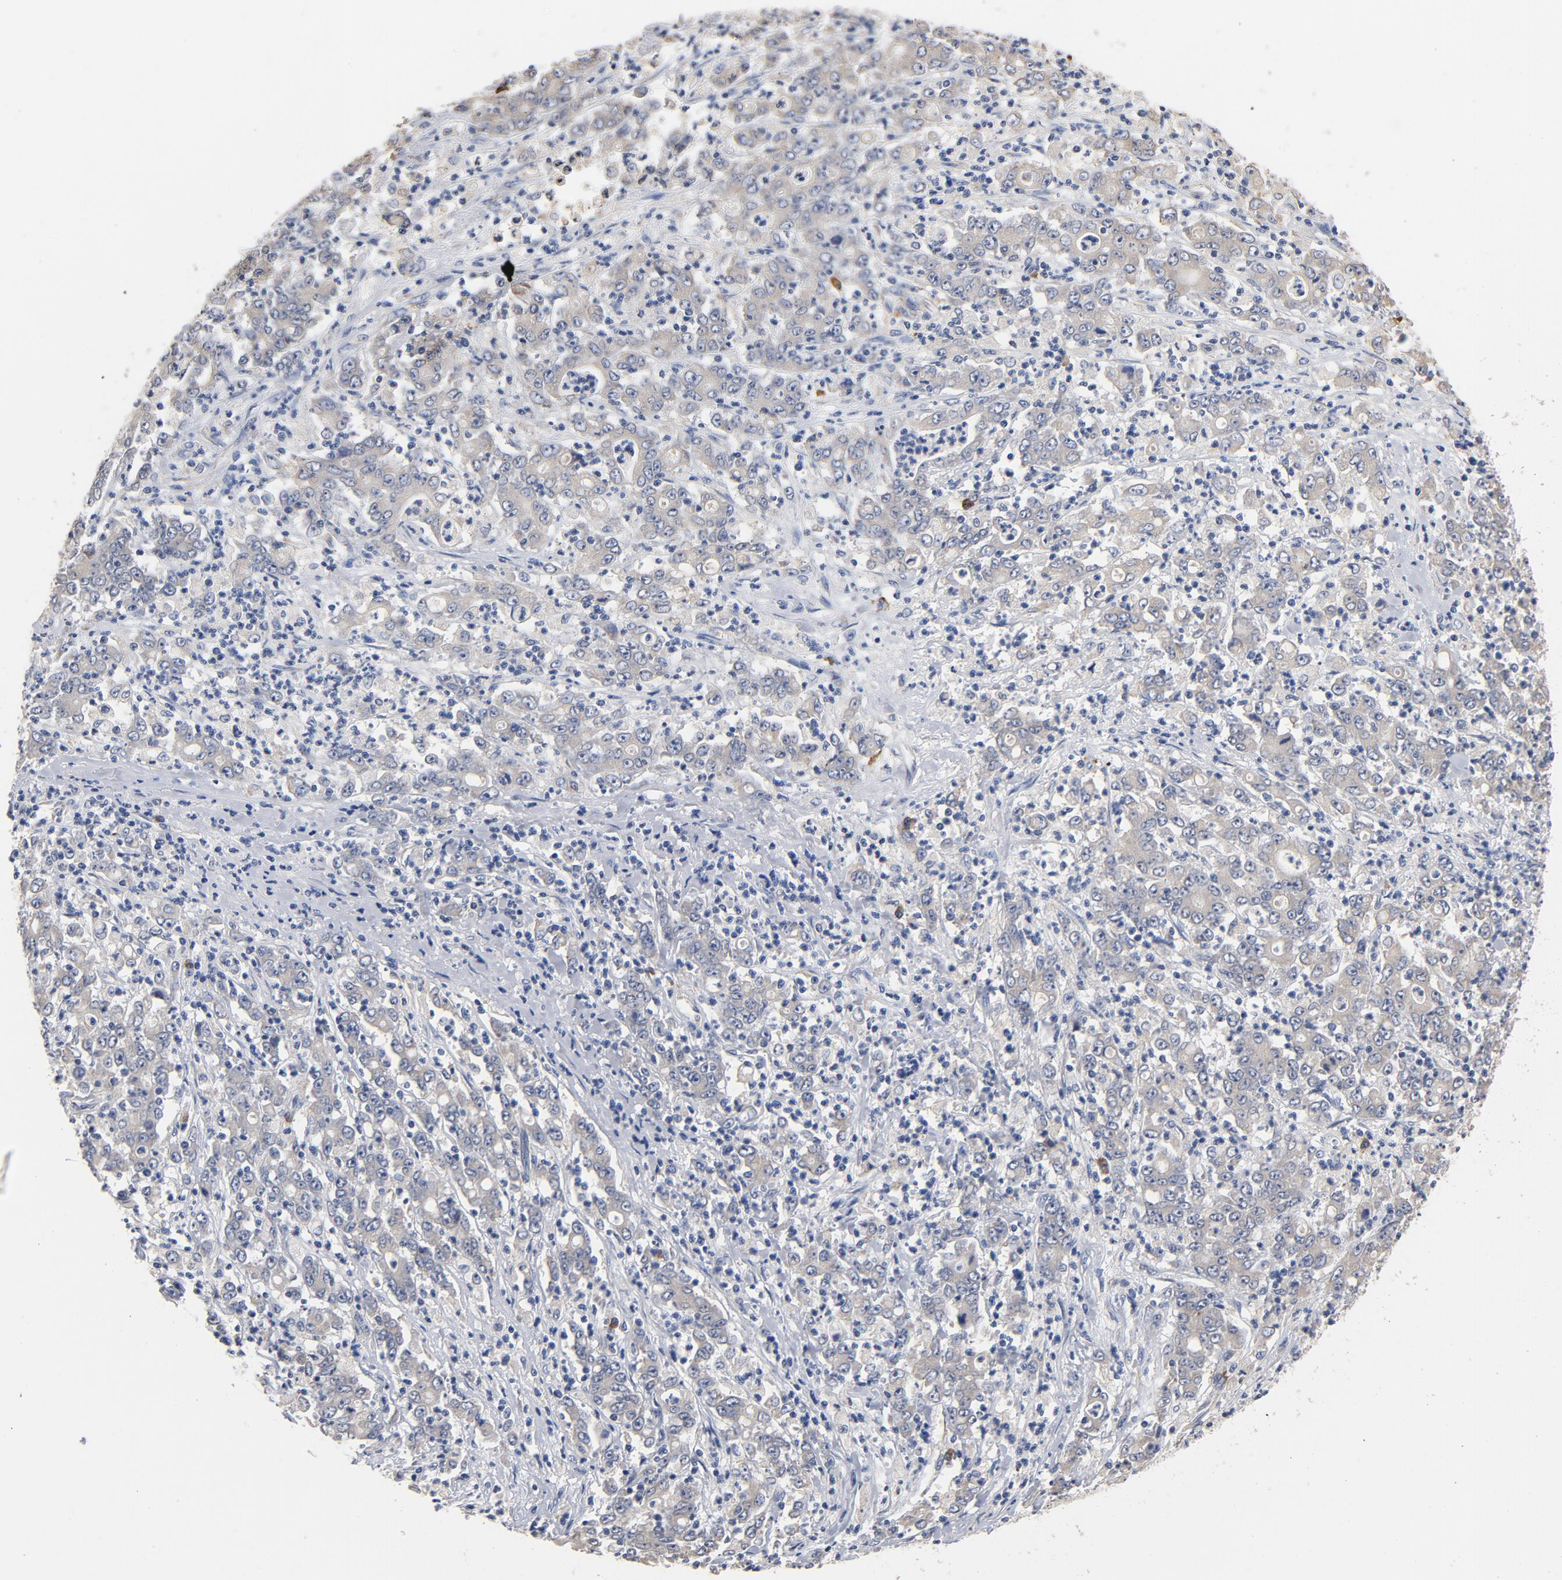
{"staining": {"intensity": "weak", "quantity": "25%-75%", "location": "cytoplasmic/membranous"}, "tissue": "stomach cancer", "cell_type": "Tumor cells", "image_type": "cancer", "snomed": [{"axis": "morphology", "description": "Adenocarcinoma, NOS"}, {"axis": "topography", "description": "Stomach, lower"}], "caption": "Immunohistochemistry (IHC) histopathology image of neoplastic tissue: stomach cancer stained using immunohistochemistry shows low levels of weak protein expression localized specifically in the cytoplasmic/membranous of tumor cells, appearing as a cytoplasmic/membranous brown color.", "gene": "TLR4", "patient": {"sex": "female", "age": 71}}